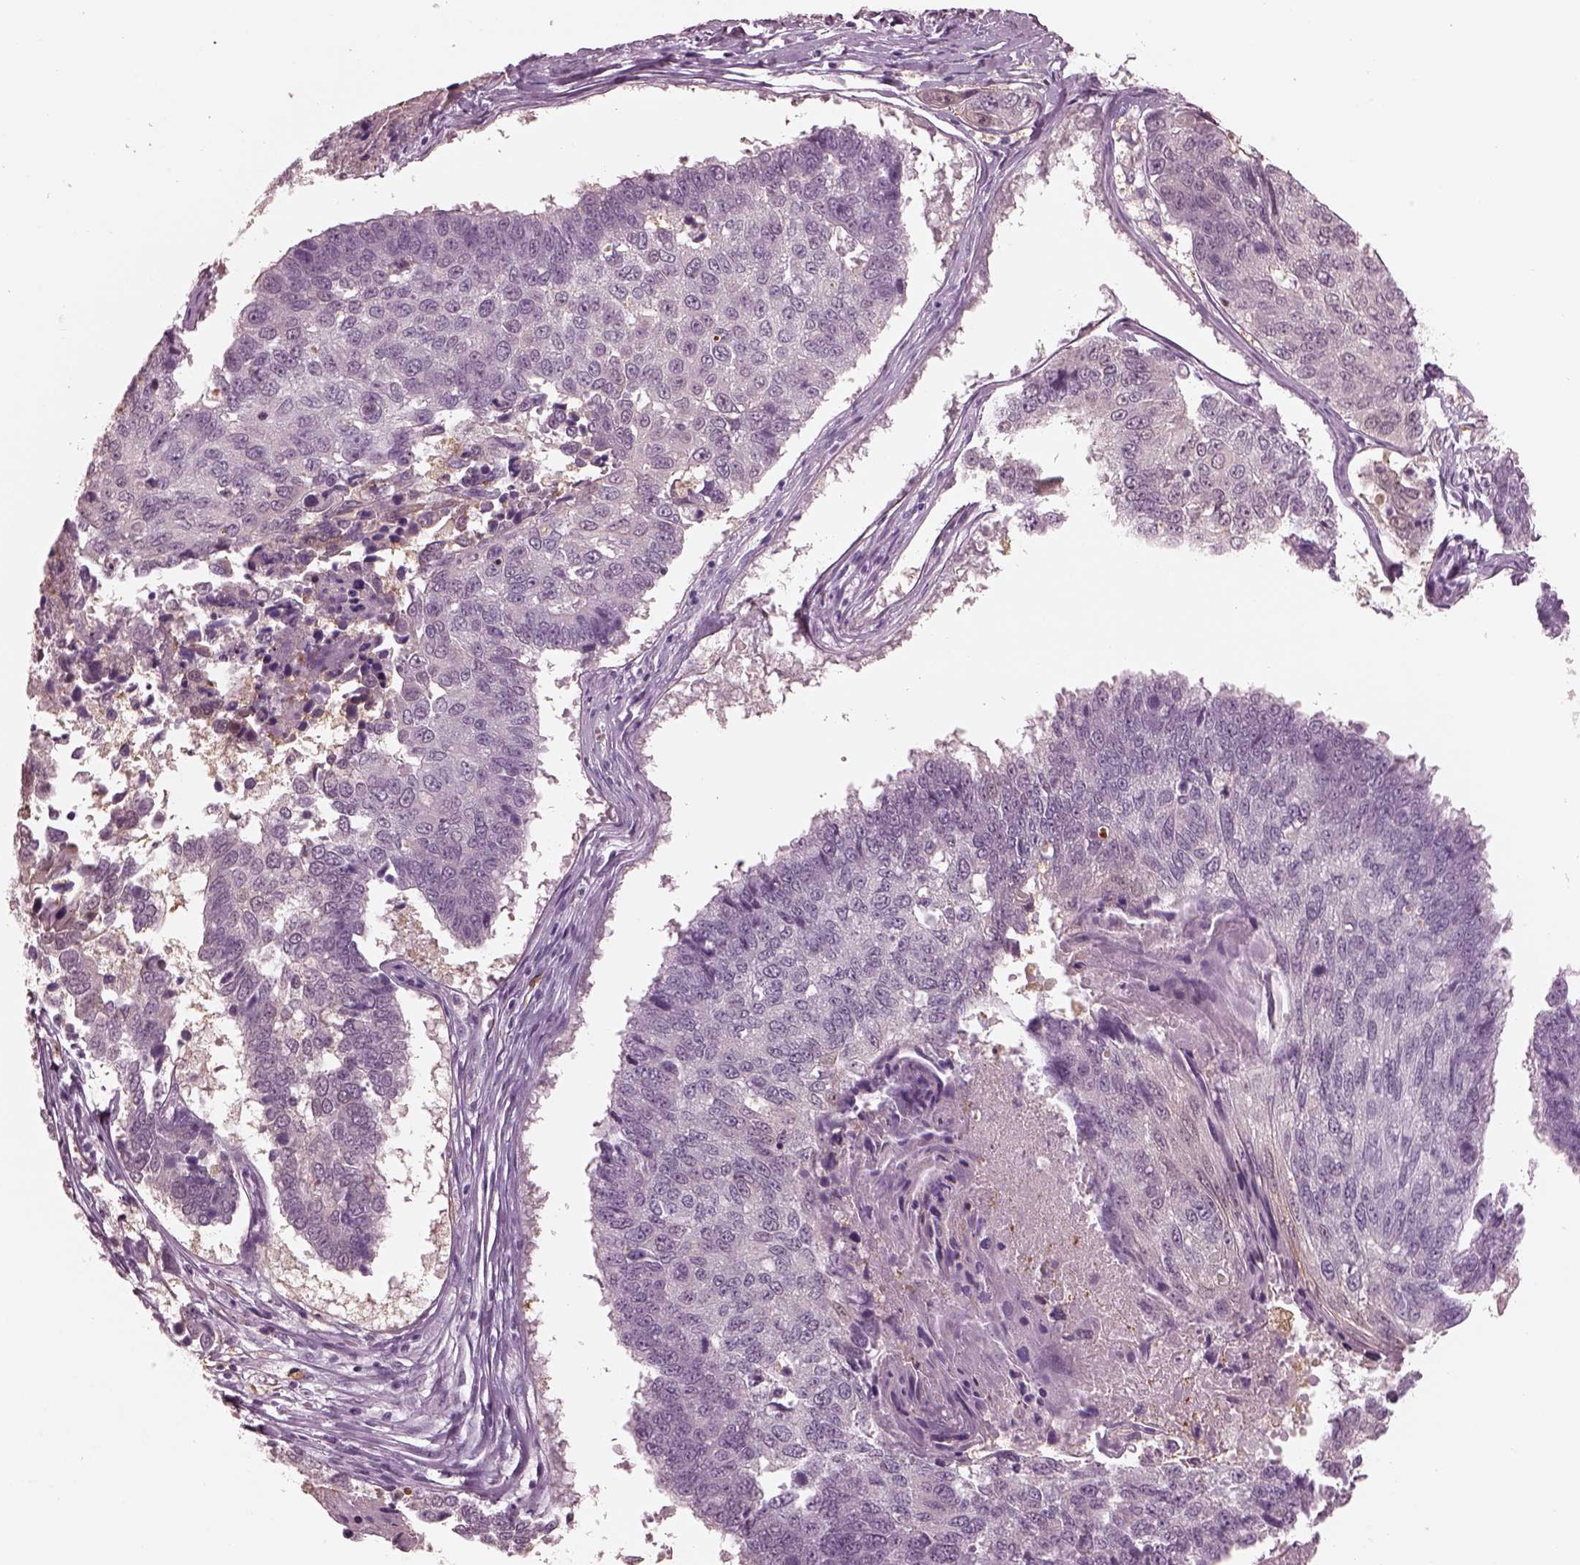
{"staining": {"intensity": "negative", "quantity": "none", "location": "none"}, "tissue": "lung cancer", "cell_type": "Tumor cells", "image_type": "cancer", "snomed": [{"axis": "morphology", "description": "Squamous cell carcinoma, NOS"}, {"axis": "topography", "description": "Lung"}], "caption": "This micrograph is of lung squamous cell carcinoma stained with IHC to label a protein in brown with the nuclei are counter-stained blue. There is no positivity in tumor cells.", "gene": "C2orf81", "patient": {"sex": "male", "age": 73}}